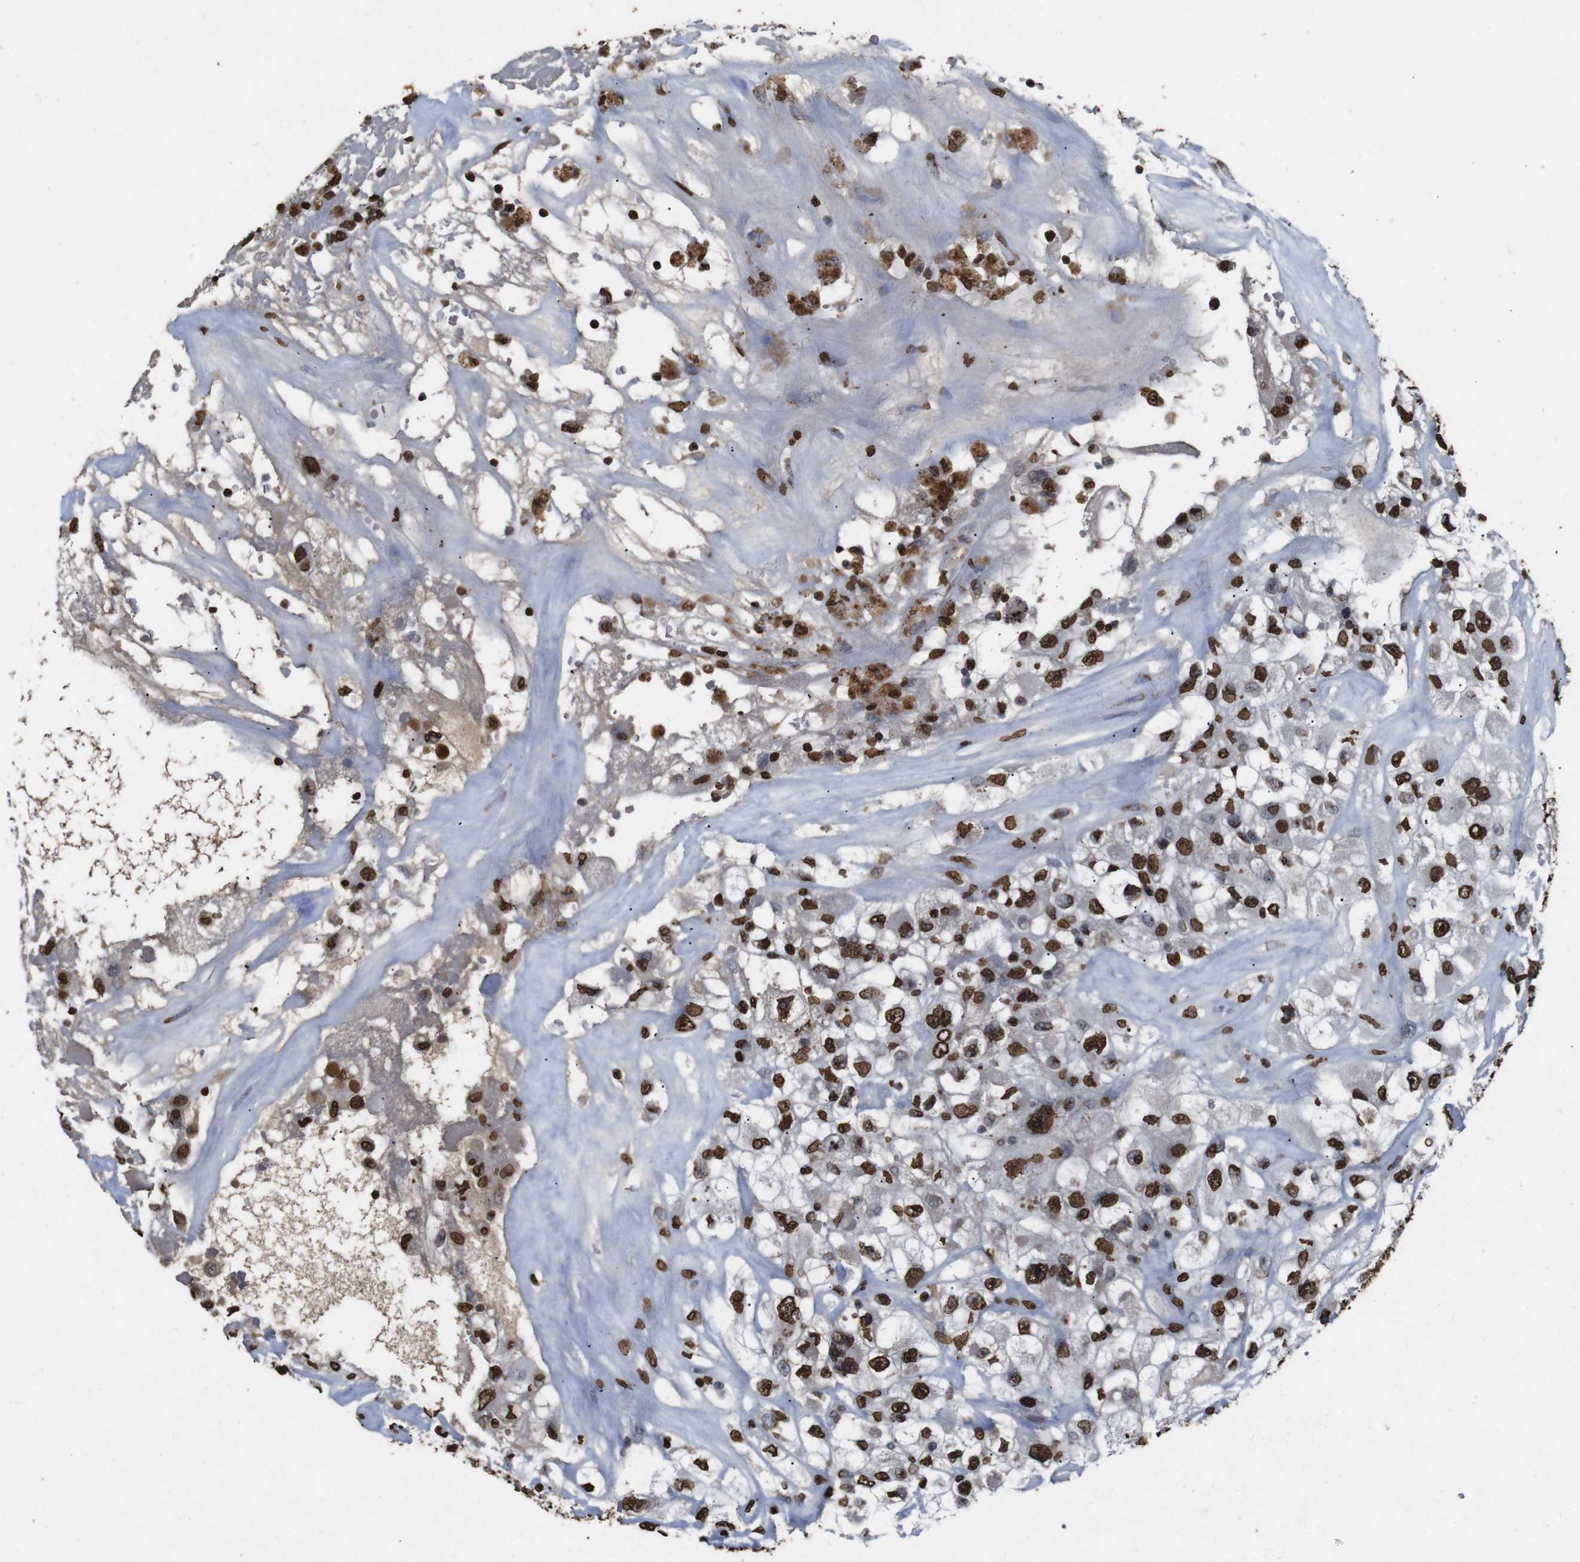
{"staining": {"intensity": "strong", "quantity": ">75%", "location": "nuclear"}, "tissue": "renal cancer", "cell_type": "Tumor cells", "image_type": "cancer", "snomed": [{"axis": "morphology", "description": "Adenocarcinoma, NOS"}, {"axis": "topography", "description": "Kidney"}], "caption": "Renal cancer (adenocarcinoma) stained with a brown dye shows strong nuclear positive expression in about >75% of tumor cells.", "gene": "MDM2", "patient": {"sex": "female", "age": 52}}